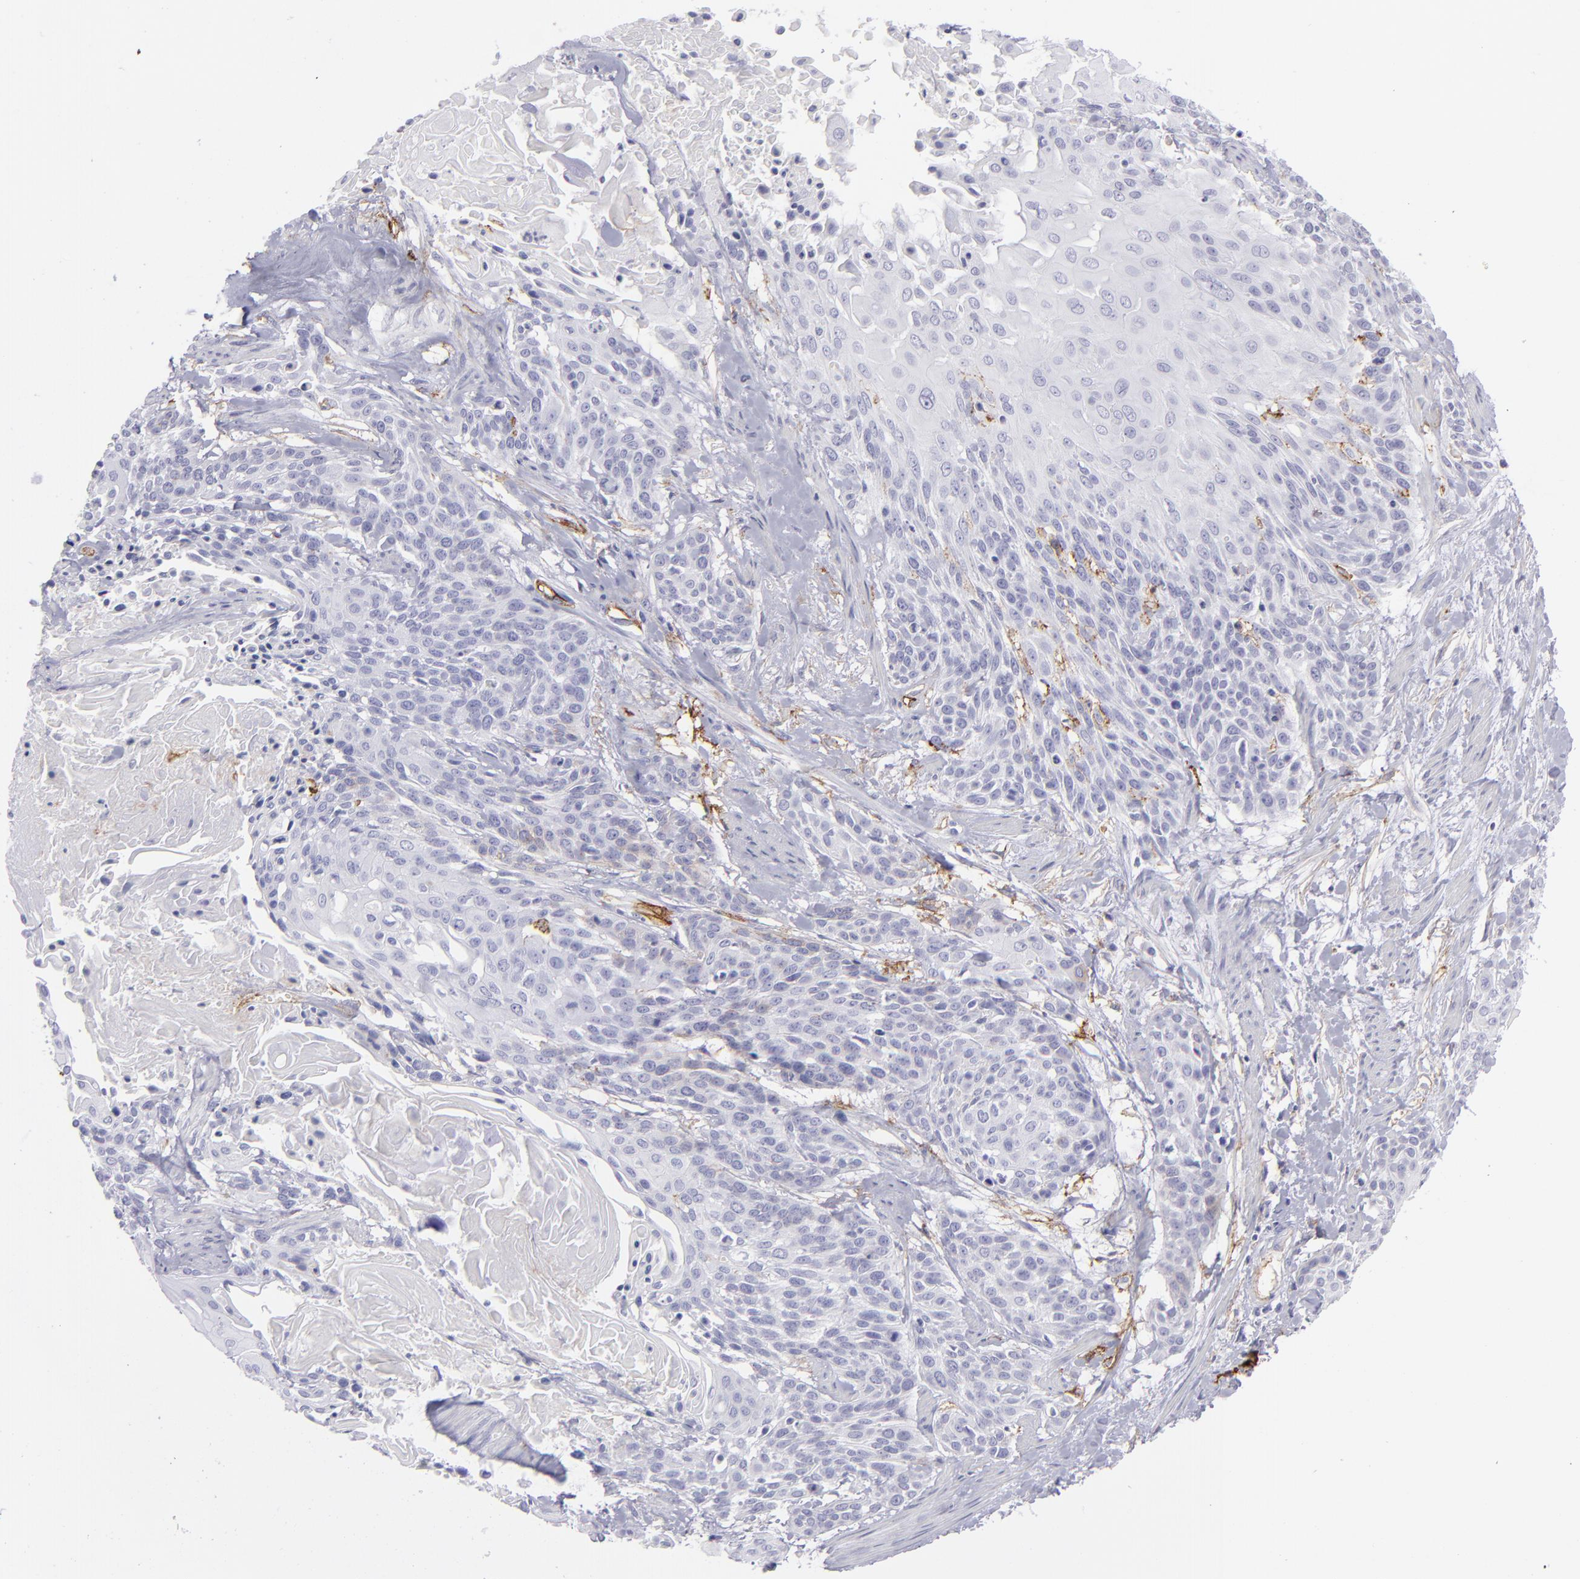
{"staining": {"intensity": "negative", "quantity": "none", "location": "none"}, "tissue": "cervical cancer", "cell_type": "Tumor cells", "image_type": "cancer", "snomed": [{"axis": "morphology", "description": "Squamous cell carcinoma, NOS"}, {"axis": "topography", "description": "Cervix"}], "caption": "IHC of cervical cancer (squamous cell carcinoma) reveals no staining in tumor cells.", "gene": "ACE", "patient": {"sex": "female", "age": 57}}